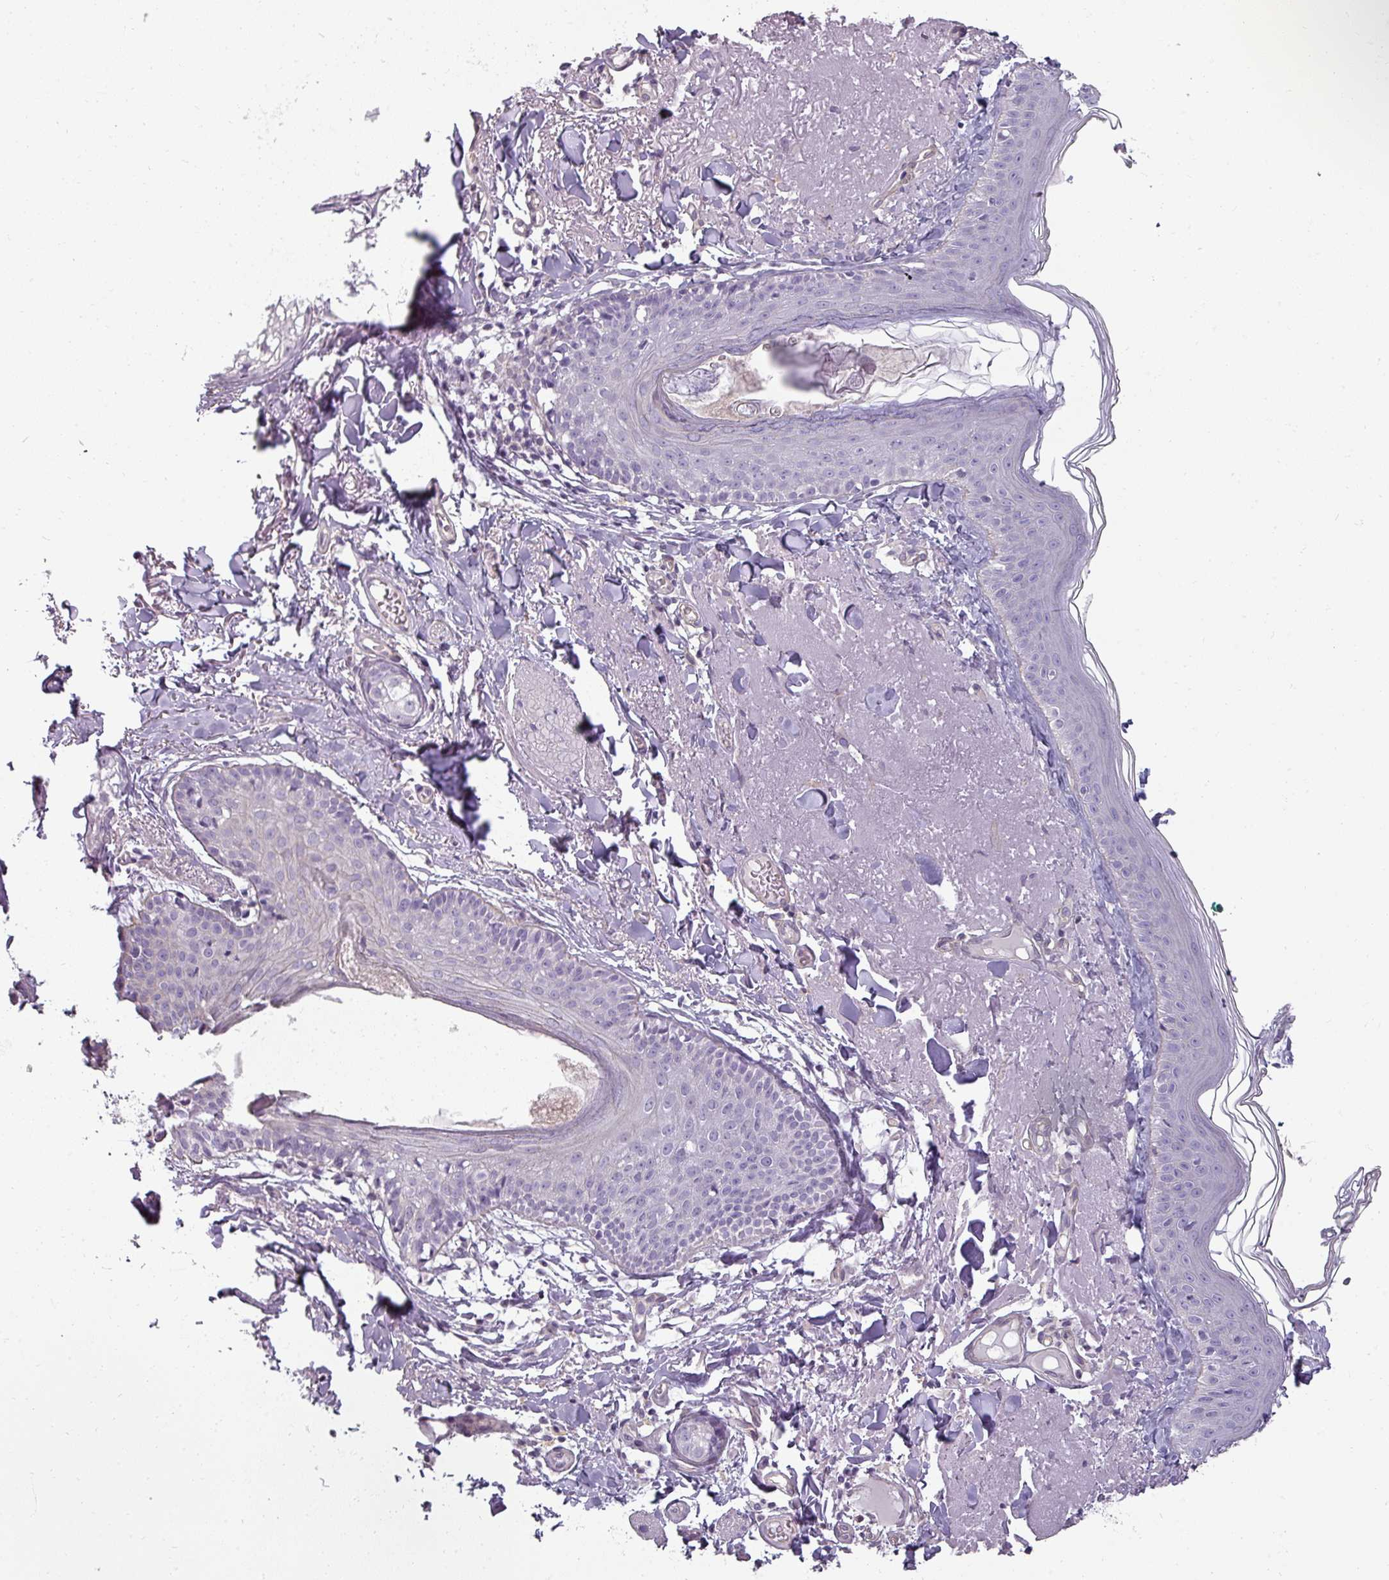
{"staining": {"intensity": "negative", "quantity": "none", "location": "none"}, "tissue": "skin", "cell_type": "Fibroblasts", "image_type": "normal", "snomed": [{"axis": "morphology", "description": "Normal tissue, NOS"}, {"axis": "morphology", "description": "Malignant melanoma, NOS"}, {"axis": "topography", "description": "Skin"}], "caption": "Immunohistochemistry histopathology image of benign skin: human skin stained with DAB (3,3'-diaminobenzidine) reveals no significant protein positivity in fibroblasts.", "gene": "ASB1", "patient": {"sex": "male", "age": 80}}